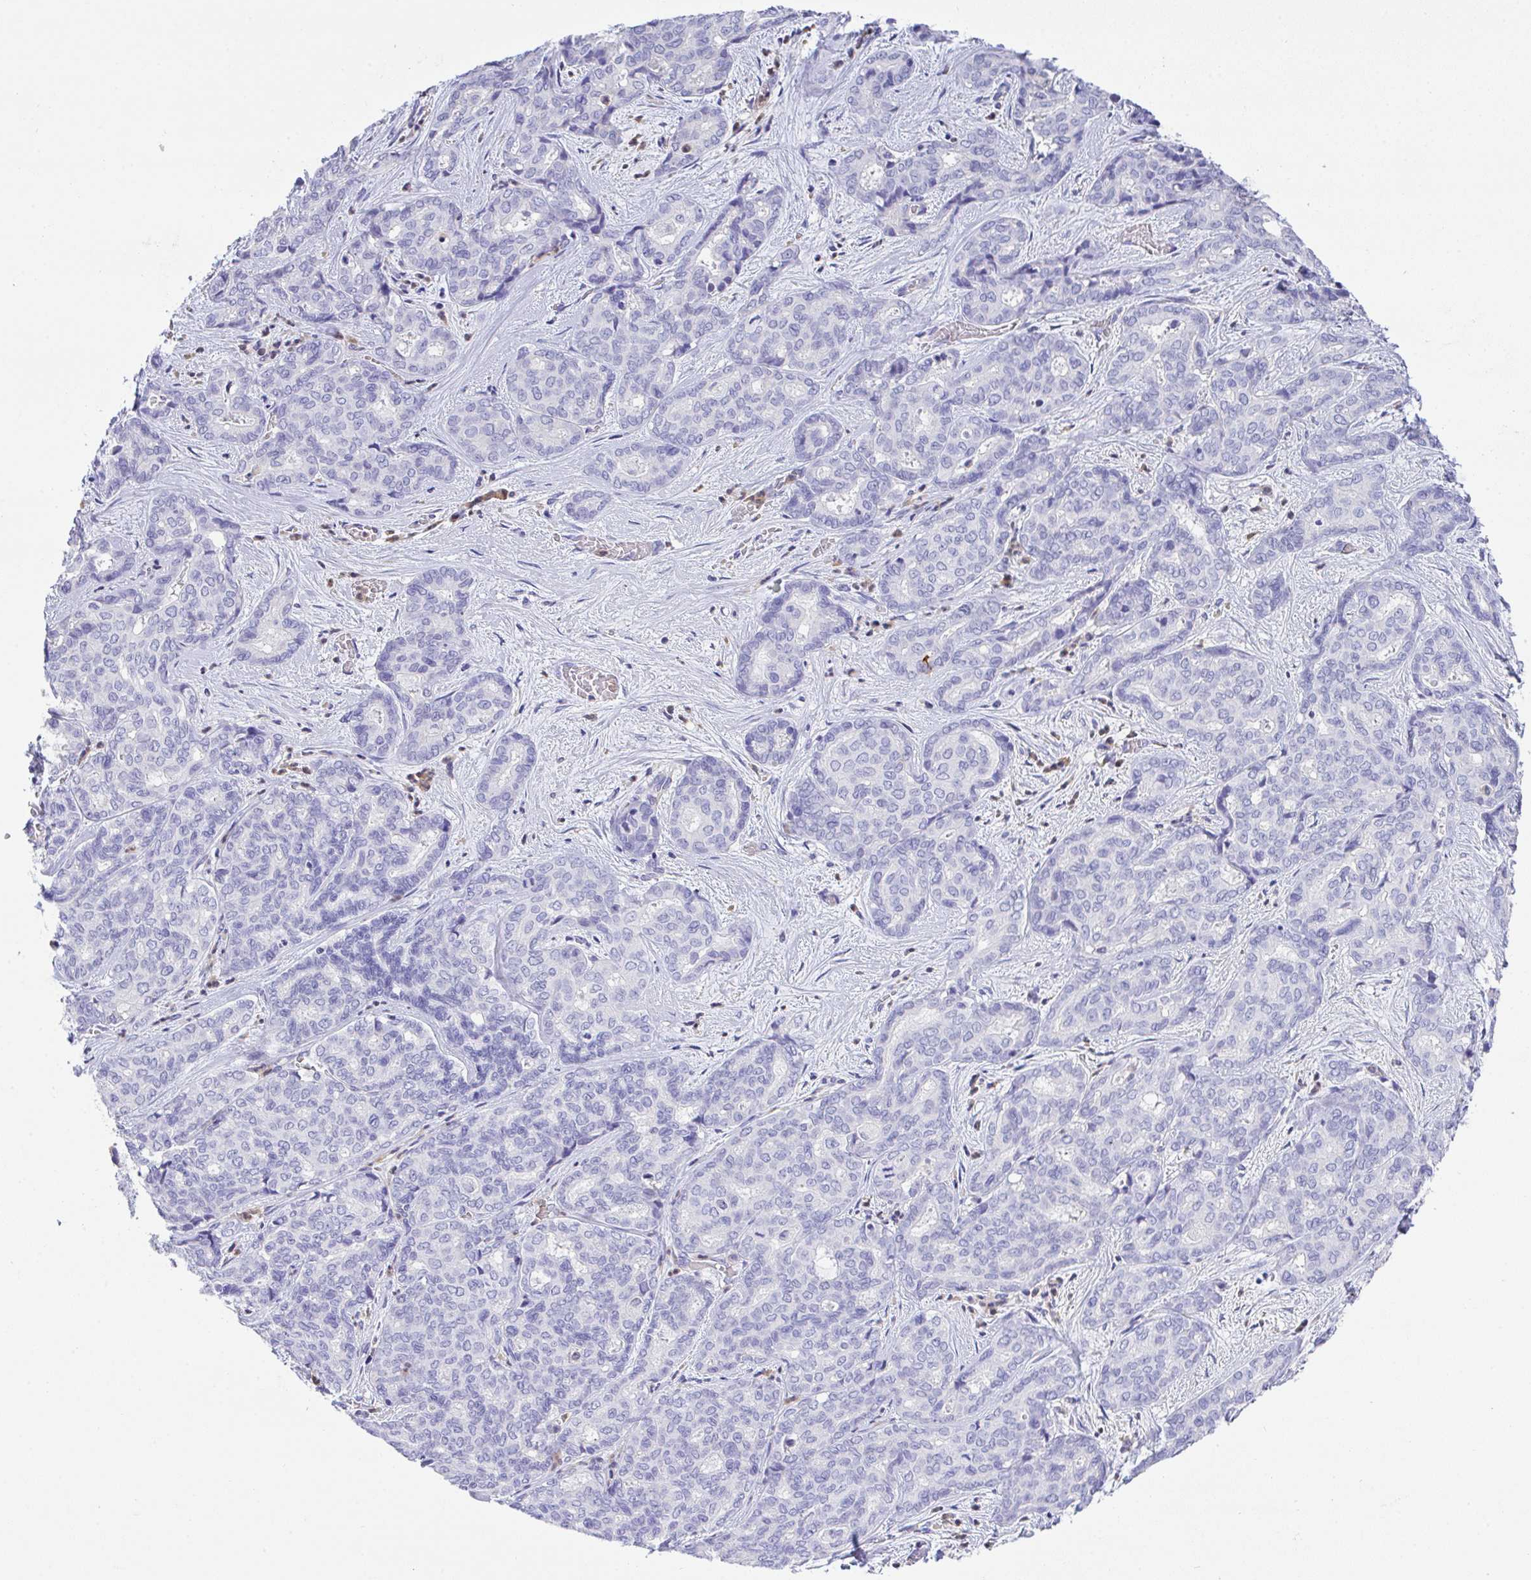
{"staining": {"intensity": "negative", "quantity": "none", "location": "none"}, "tissue": "liver cancer", "cell_type": "Tumor cells", "image_type": "cancer", "snomed": [{"axis": "morphology", "description": "Cholangiocarcinoma"}, {"axis": "topography", "description": "Liver"}], "caption": "The micrograph reveals no staining of tumor cells in cholangiocarcinoma (liver).", "gene": "TNFAIP8", "patient": {"sex": "female", "age": 64}}